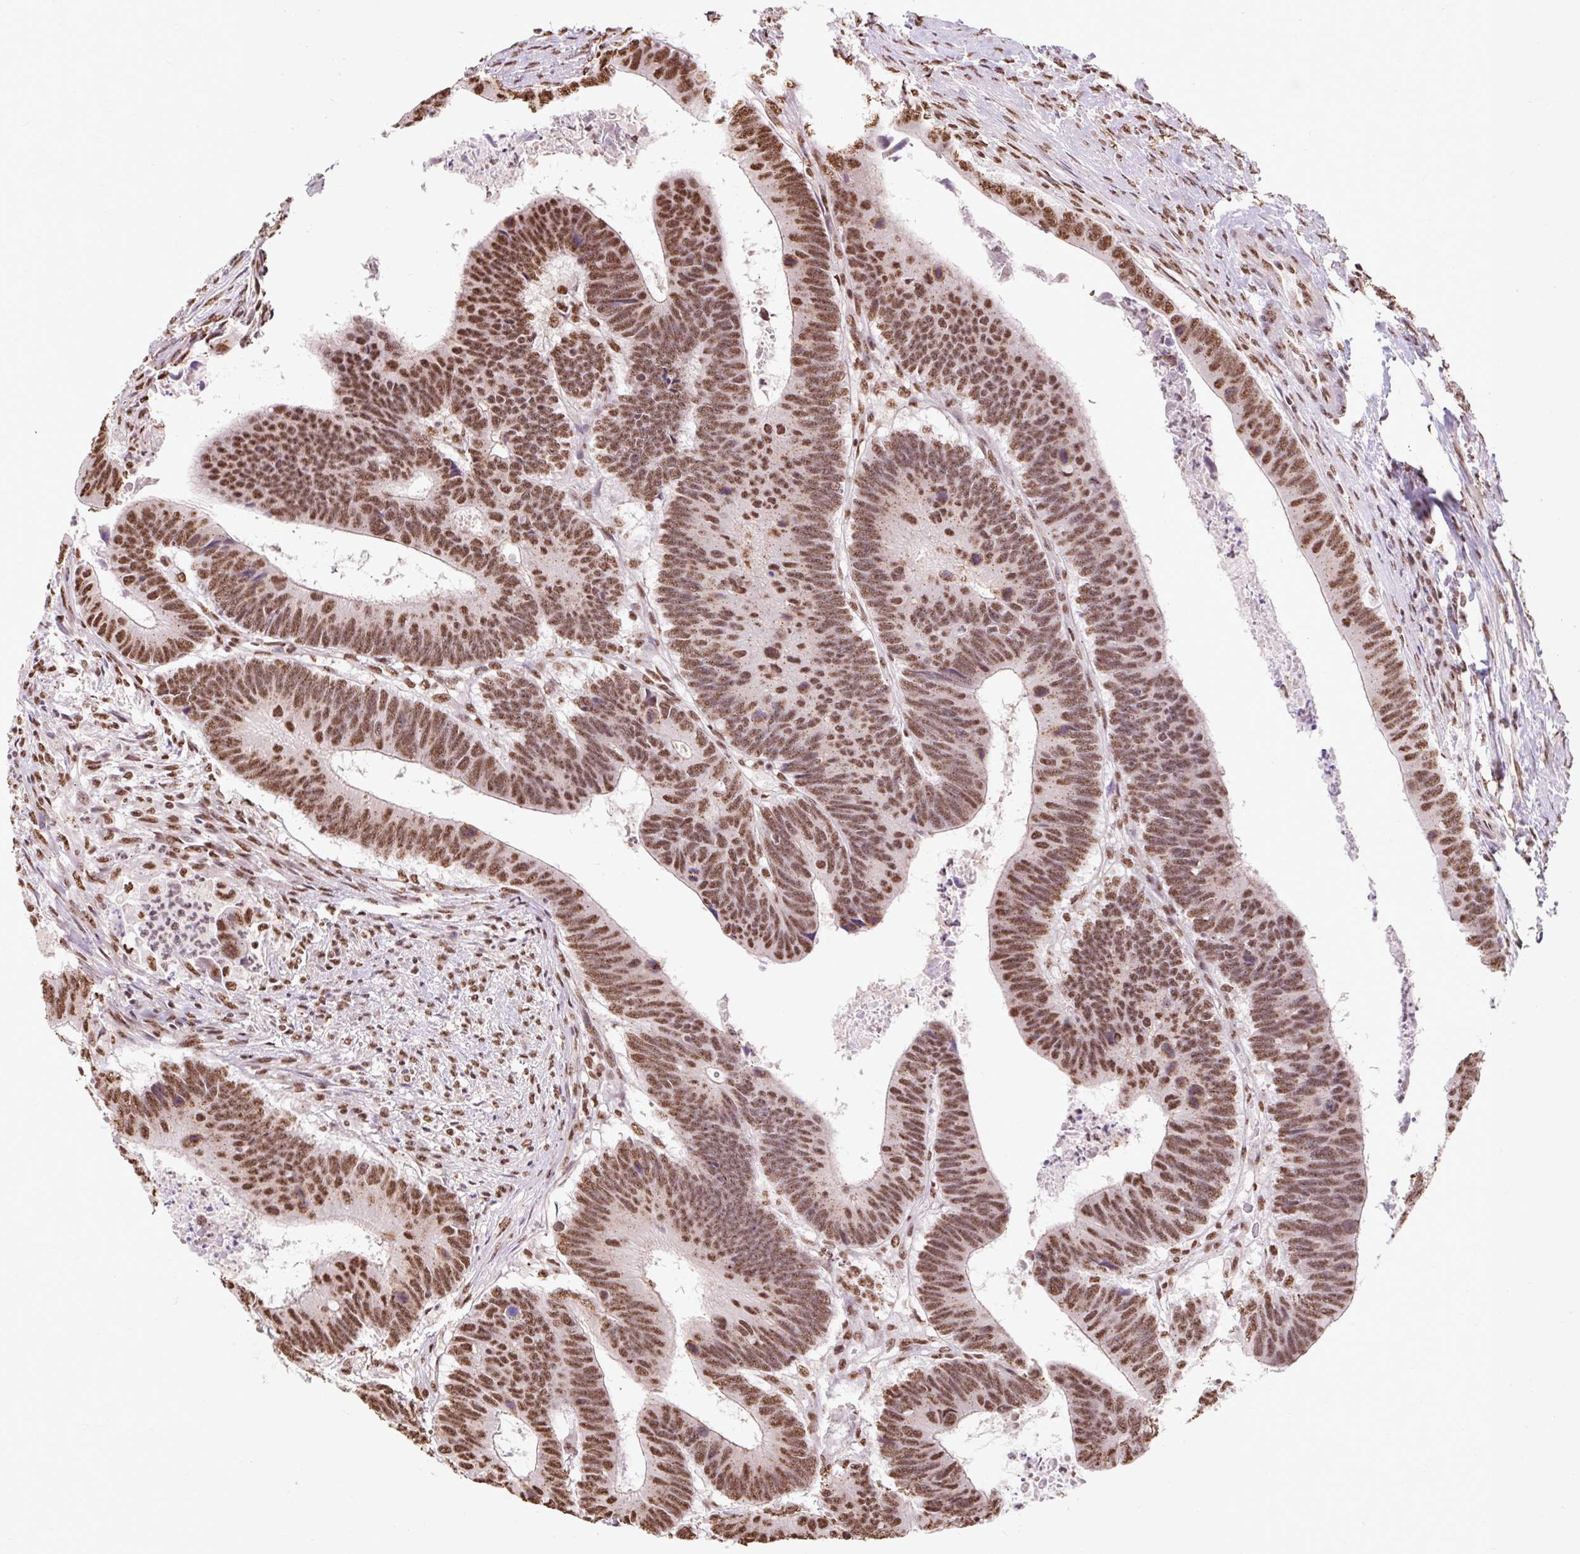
{"staining": {"intensity": "moderate", "quantity": ">75%", "location": "nuclear"}, "tissue": "colorectal cancer", "cell_type": "Tumor cells", "image_type": "cancer", "snomed": [{"axis": "morphology", "description": "Adenocarcinoma, NOS"}, {"axis": "topography", "description": "Colon"}], "caption": "DAB immunohistochemical staining of human colorectal adenocarcinoma exhibits moderate nuclear protein staining in approximately >75% of tumor cells. The staining was performed using DAB (3,3'-diaminobenzidine) to visualize the protein expression in brown, while the nuclei were stained in blue with hematoxylin (Magnification: 20x).", "gene": "BICRA", "patient": {"sex": "male", "age": 62}}